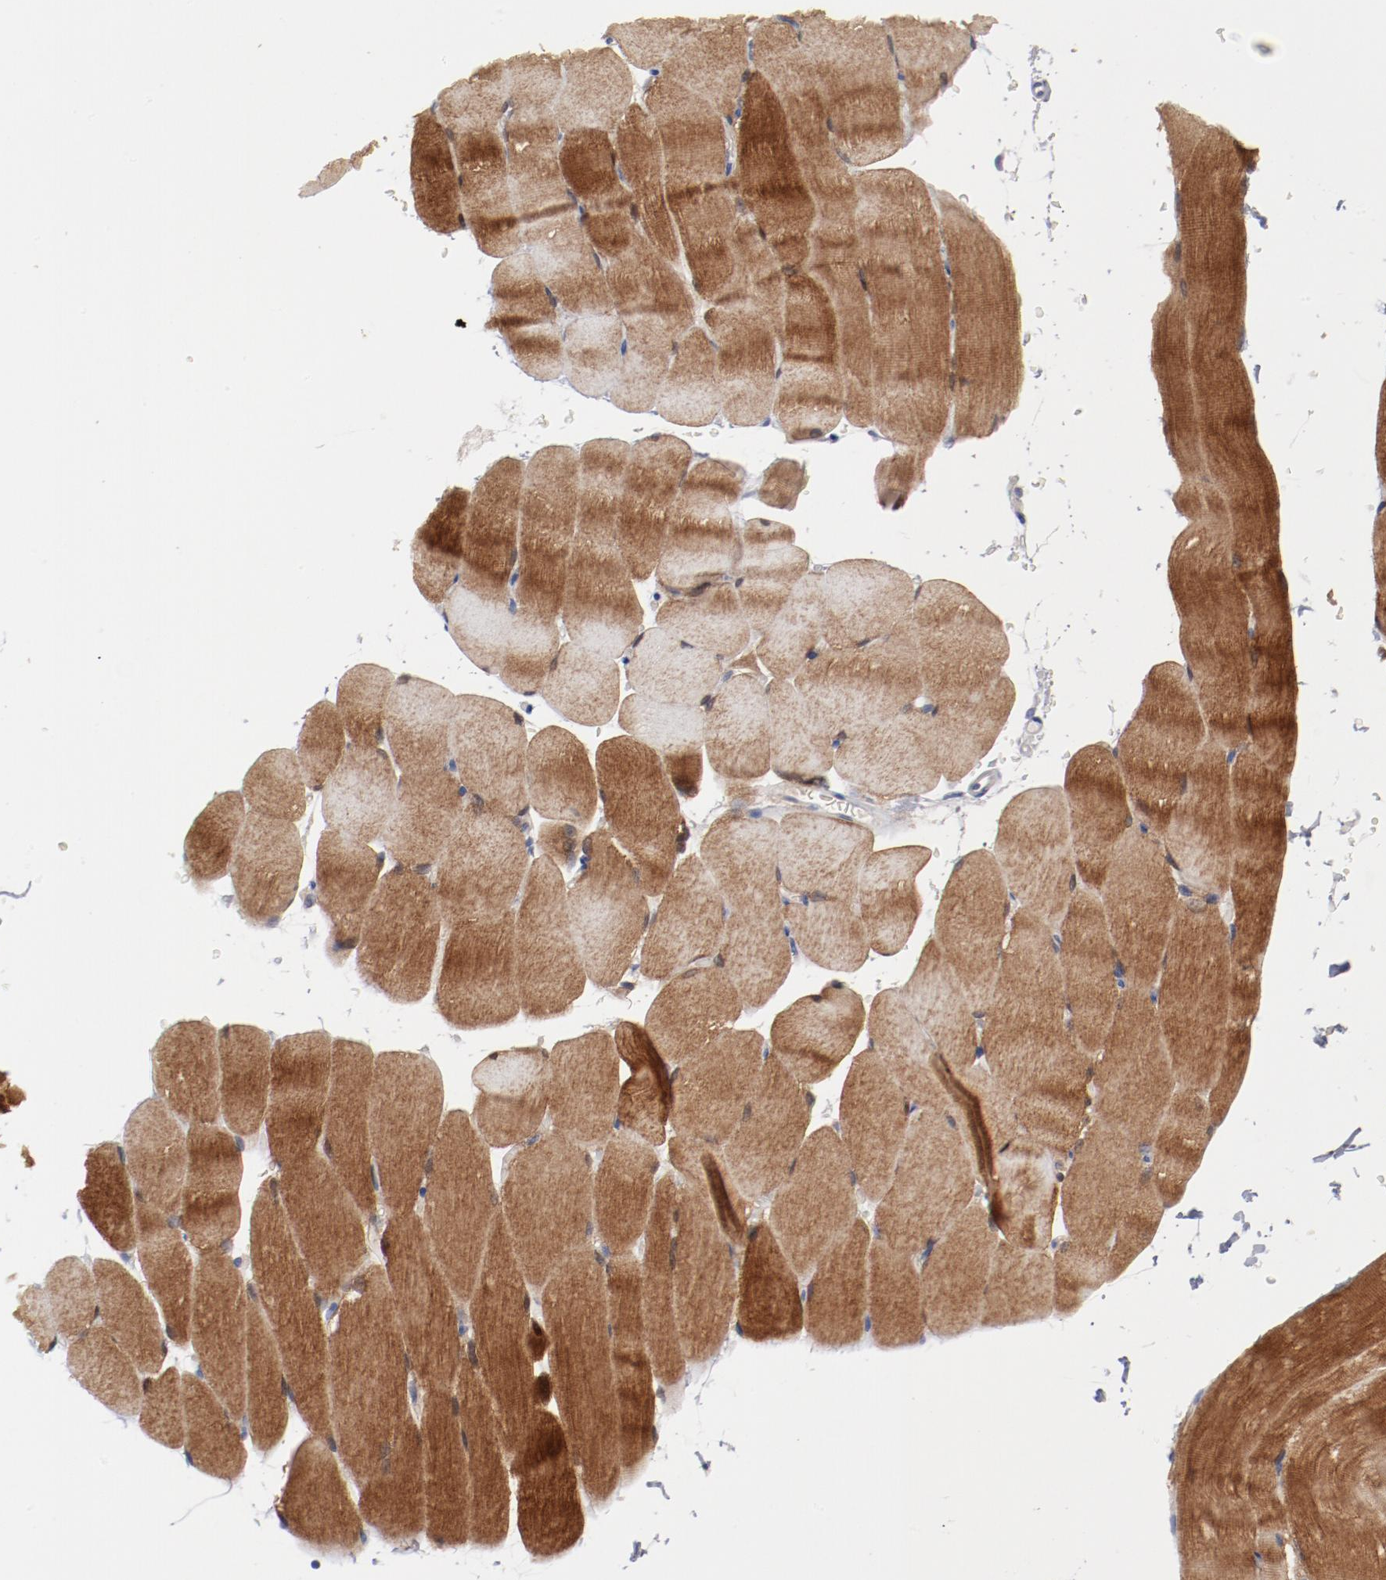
{"staining": {"intensity": "strong", "quantity": "25%-75%", "location": "cytoplasmic/membranous"}, "tissue": "skeletal muscle", "cell_type": "Myocytes", "image_type": "normal", "snomed": [{"axis": "morphology", "description": "Normal tissue, NOS"}, {"axis": "topography", "description": "Skeletal muscle"}], "caption": "This image reveals immunohistochemistry staining of normal skeletal muscle, with high strong cytoplasmic/membranous positivity in about 25%-75% of myocytes.", "gene": "SH3BGR", "patient": {"sex": "female", "age": 37}}